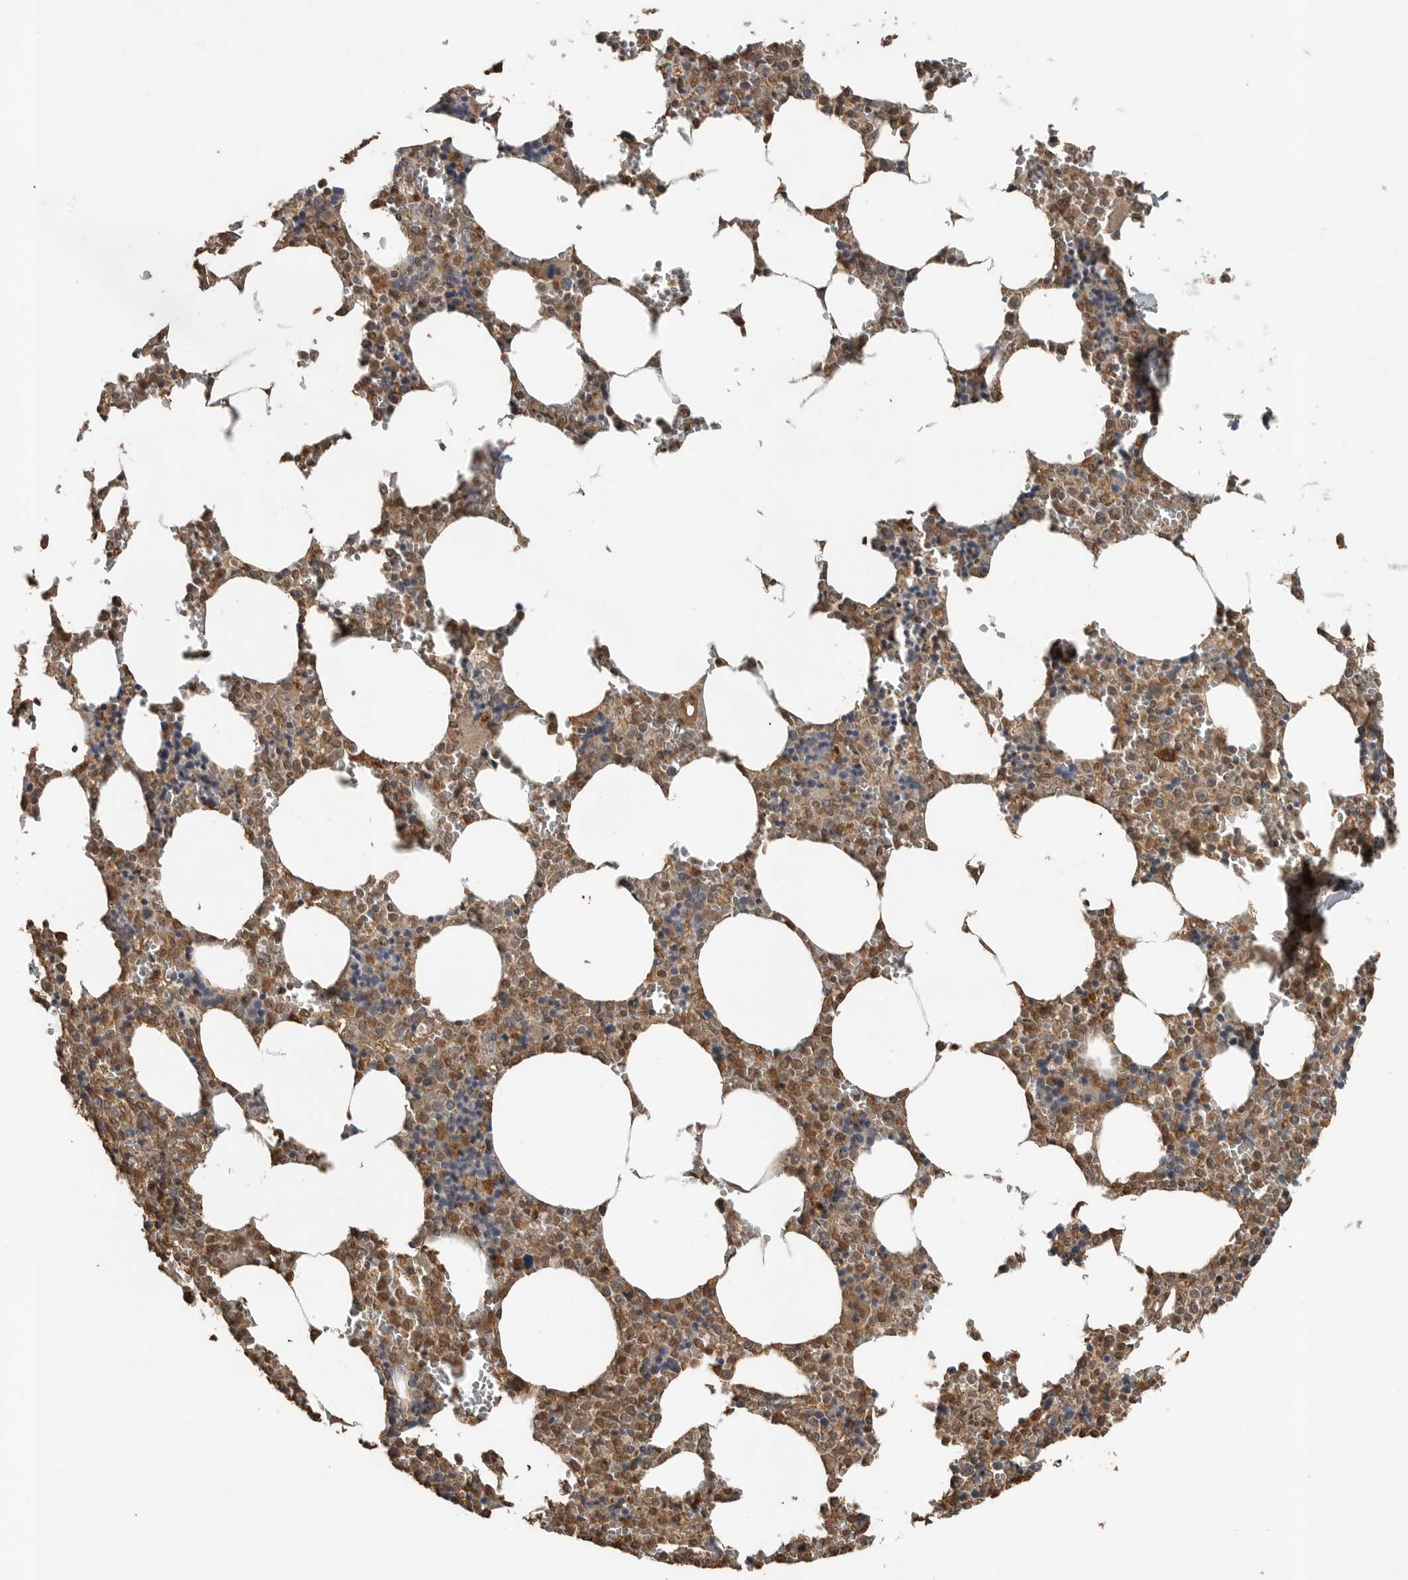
{"staining": {"intensity": "moderate", "quantity": ">75%", "location": "cytoplasmic/membranous,nuclear"}, "tissue": "bone marrow", "cell_type": "Hematopoietic cells", "image_type": "normal", "snomed": [{"axis": "morphology", "description": "Normal tissue, NOS"}, {"axis": "topography", "description": "Bone marrow"}], "caption": "A histopathology image showing moderate cytoplasmic/membranous,nuclear positivity in approximately >75% of hematopoietic cells in benign bone marrow, as visualized by brown immunohistochemical staining.", "gene": "BLZF1", "patient": {"sex": "male", "age": 70}}